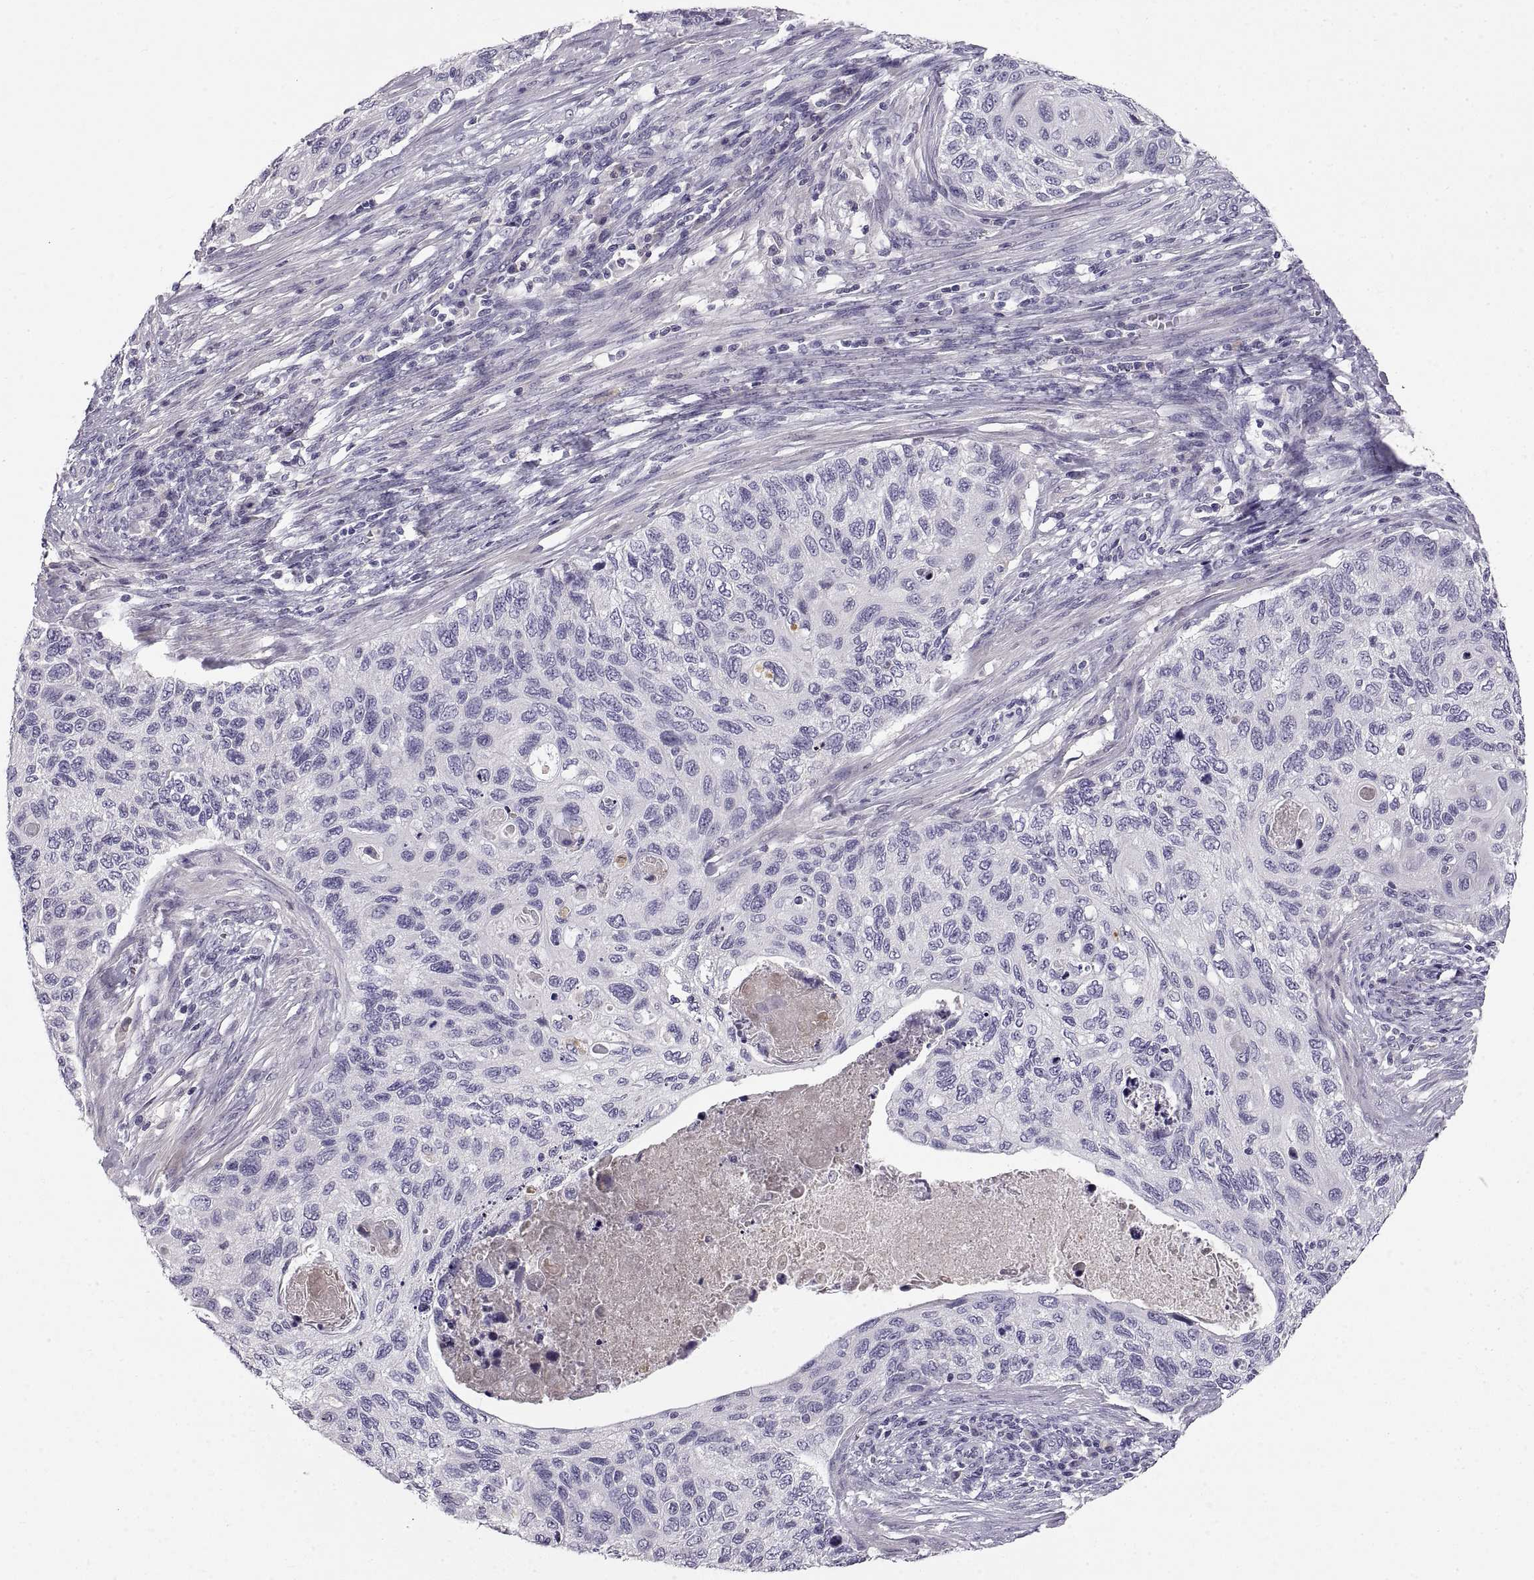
{"staining": {"intensity": "negative", "quantity": "none", "location": "none"}, "tissue": "cervical cancer", "cell_type": "Tumor cells", "image_type": "cancer", "snomed": [{"axis": "morphology", "description": "Squamous cell carcinoma, NOS"}, {"axis": "topography", "description": "Cervix"}], "caption": "IHC of cervical squamous cell carcinoma displays no staining in tumor cells. Nuclei are stained in blue.", "gene": "ADAM32", "patient": {"sex": "female", "age": 70}}